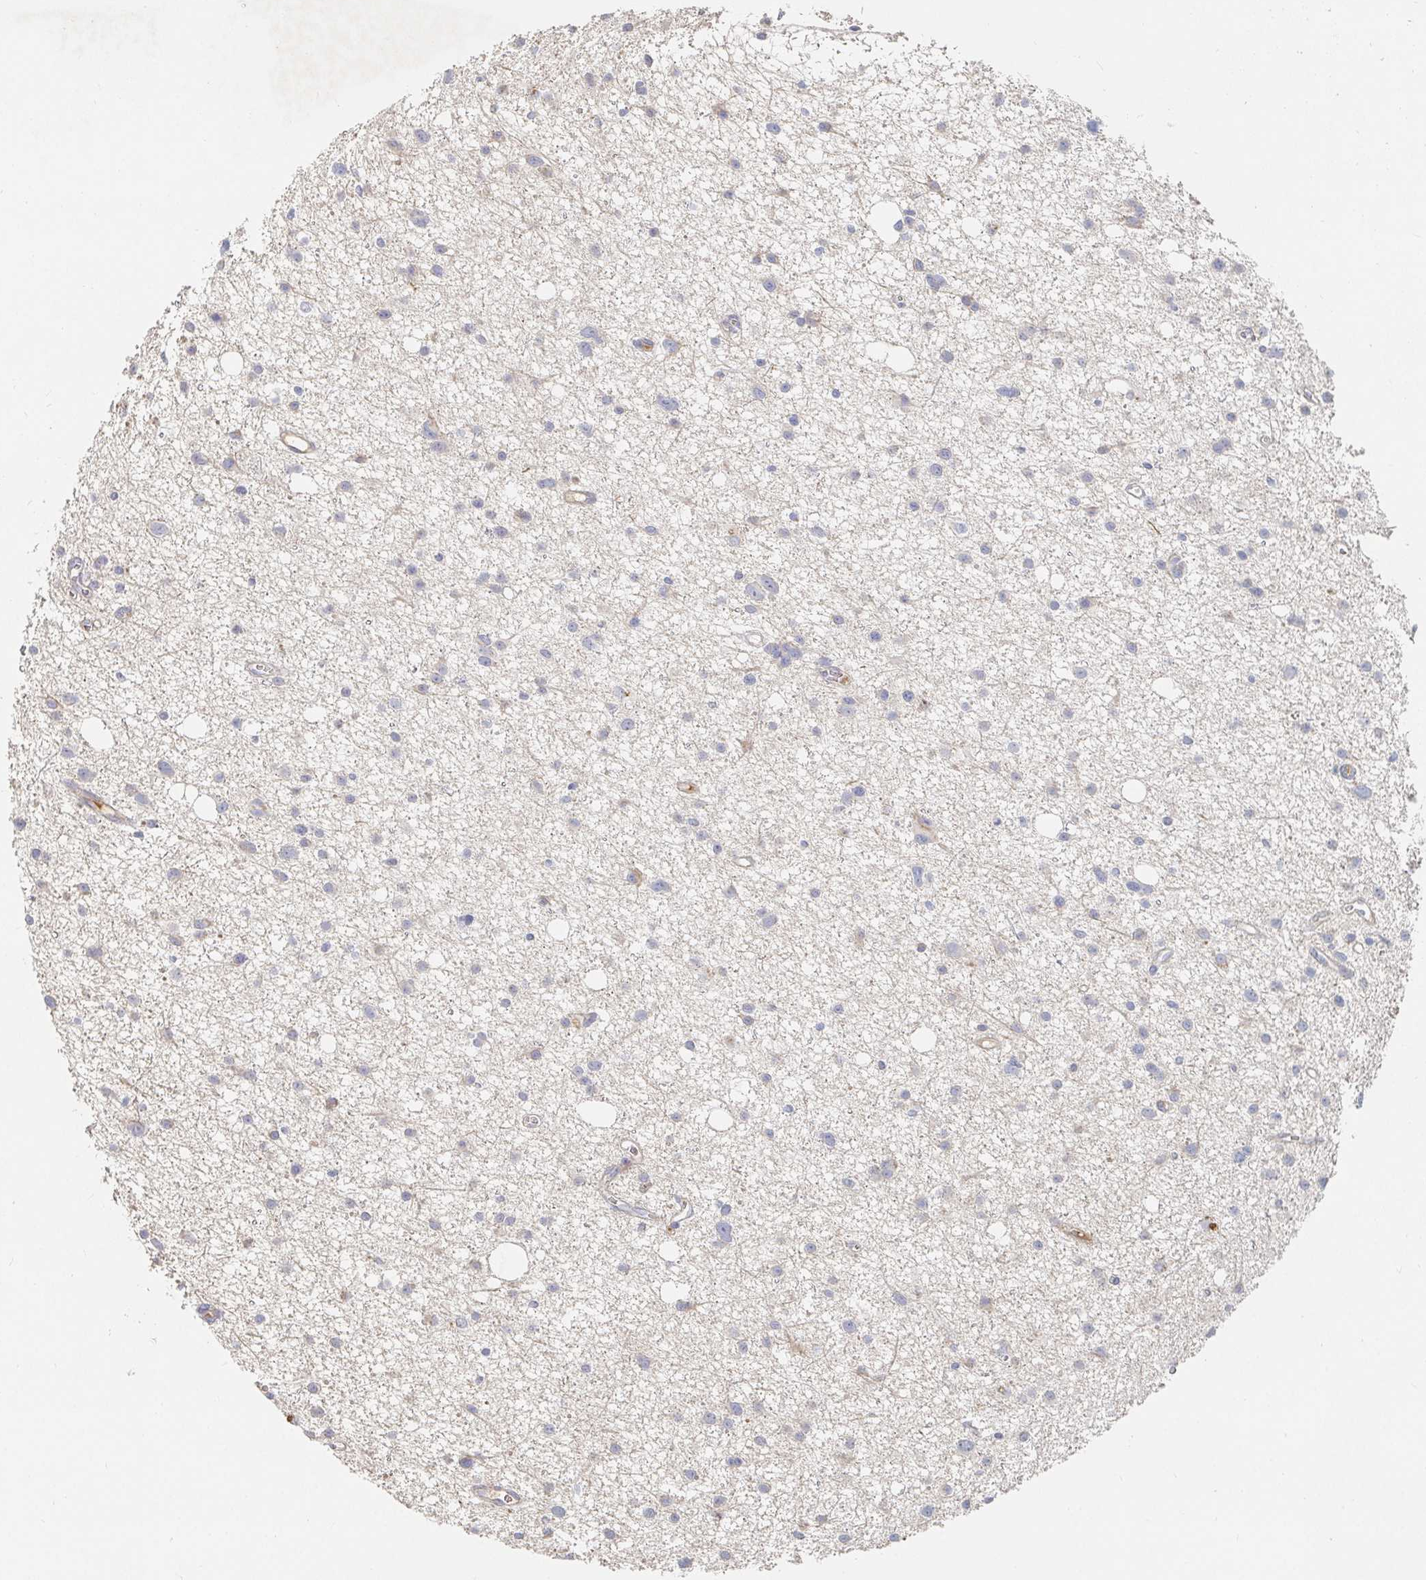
{"staining": {"intensity": "negative", "quantity": "none", "location": "none"}, "tissue": "glioma", "cell_type": "Tumor cells", "image_type": "cancer", "snomed": [{"axis": "morphology", "description": "Glioma, malignant, High grade"}, {"axis": "topography", "description": "Brain"}], "caption": "This histopathology image is of glioma stained with immunohistochemistry to label a protein in brown with the nuclei are counter-stained blue. There is no expression in tumor cells. (DAB IHC with hematoxylin counter stain).", "gene": "NME9", "patient": {"sex": "male", "age": 23}}